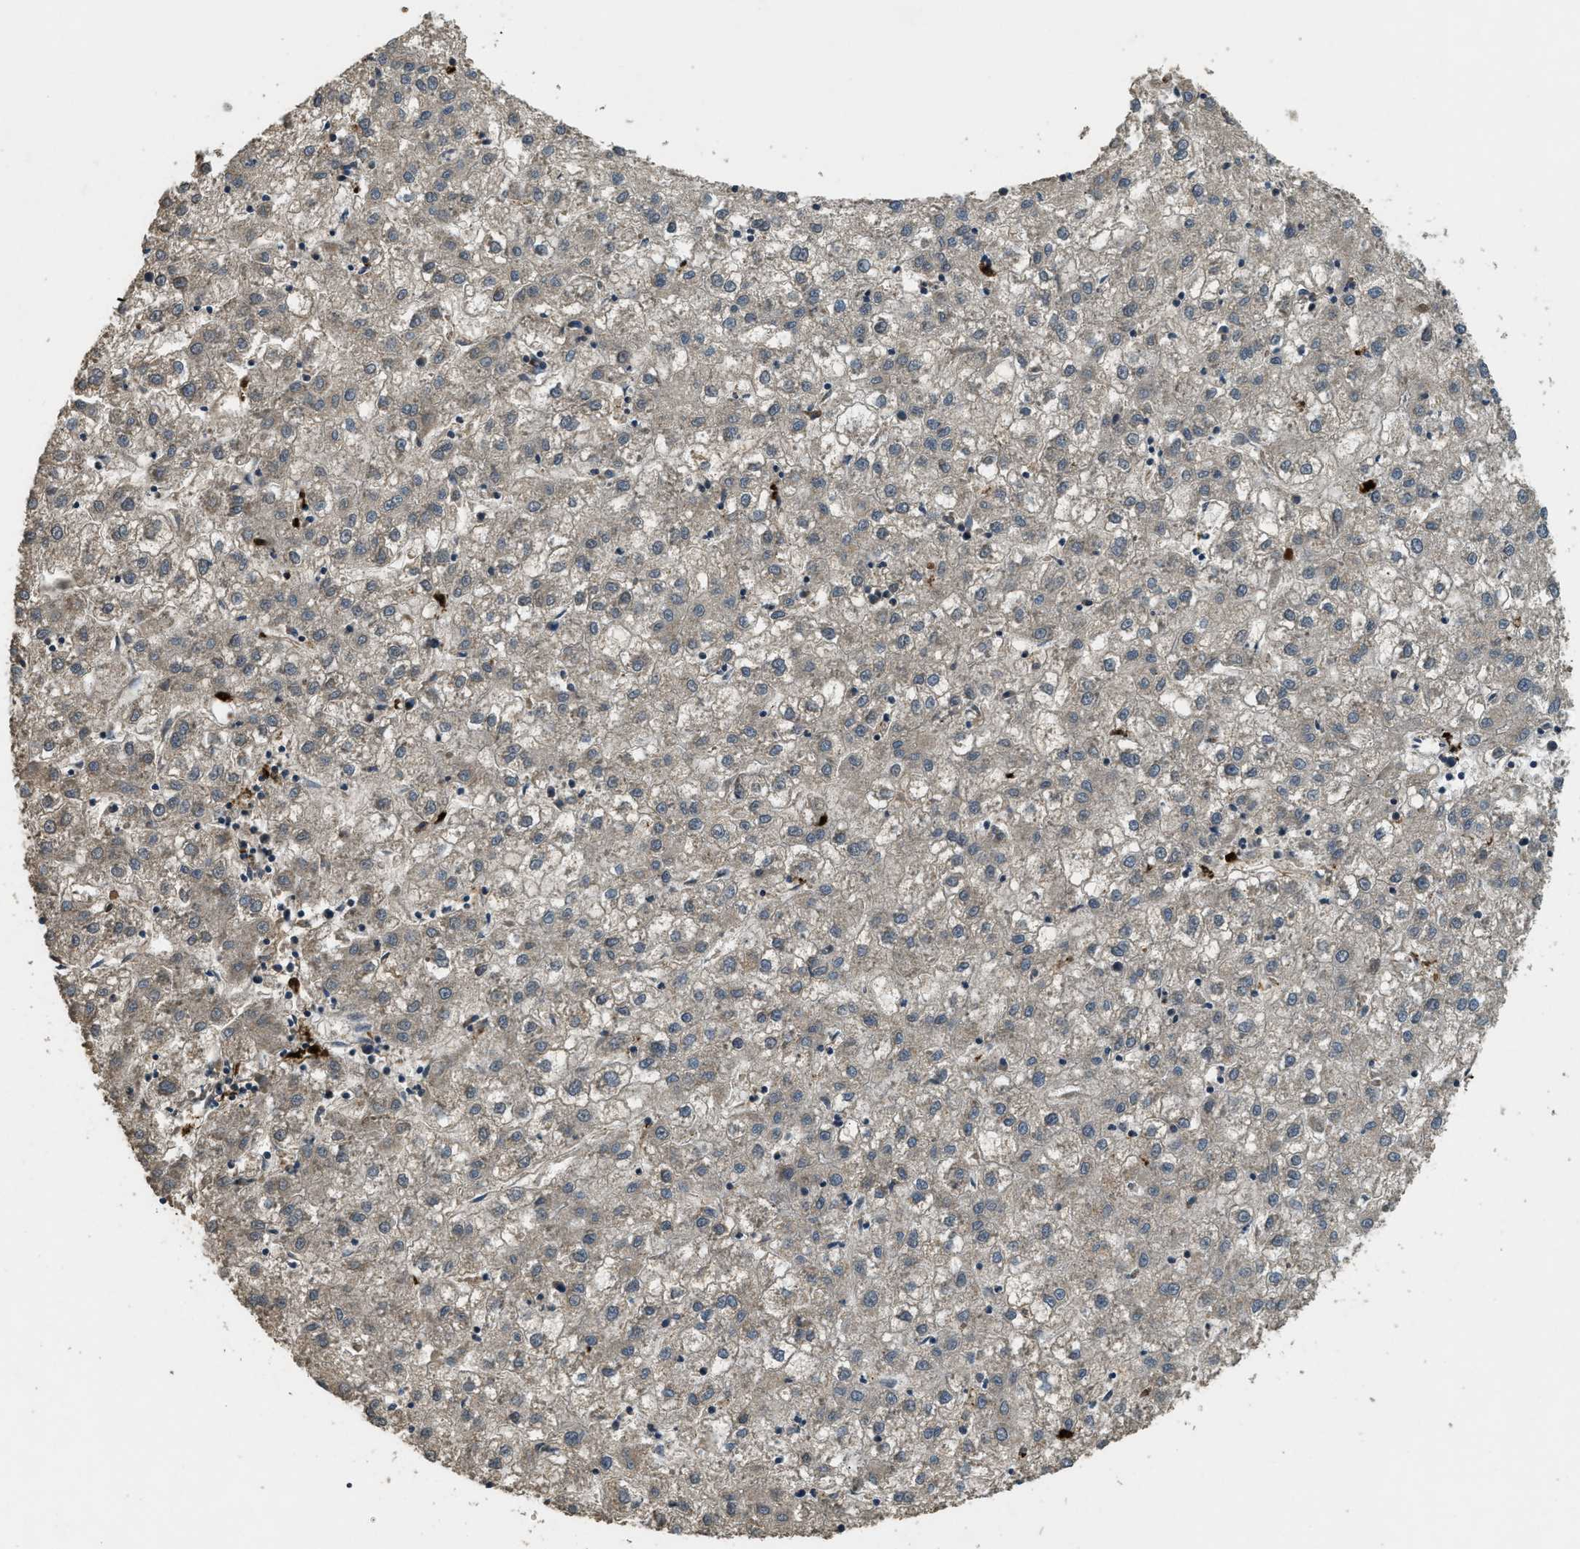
{"staining": {"intensity": "negative", "quantity": "none", "location": "none"}, "tissue": "liver cancer", "cell_type": "Tumor cells", "image_type": "cancer", "snomed": [{"axis": "morphology", "description": "Carcinoma, Hepatocellular, NOS"}, {"axis": "topography", "description": "Liver"}], "caption": "DAB immunohistochemical staining of liver cancer demonstrates no significant expression in tumor cells.", "gene": "RNF141", "patient": {"sex": "male", "age": 72}}